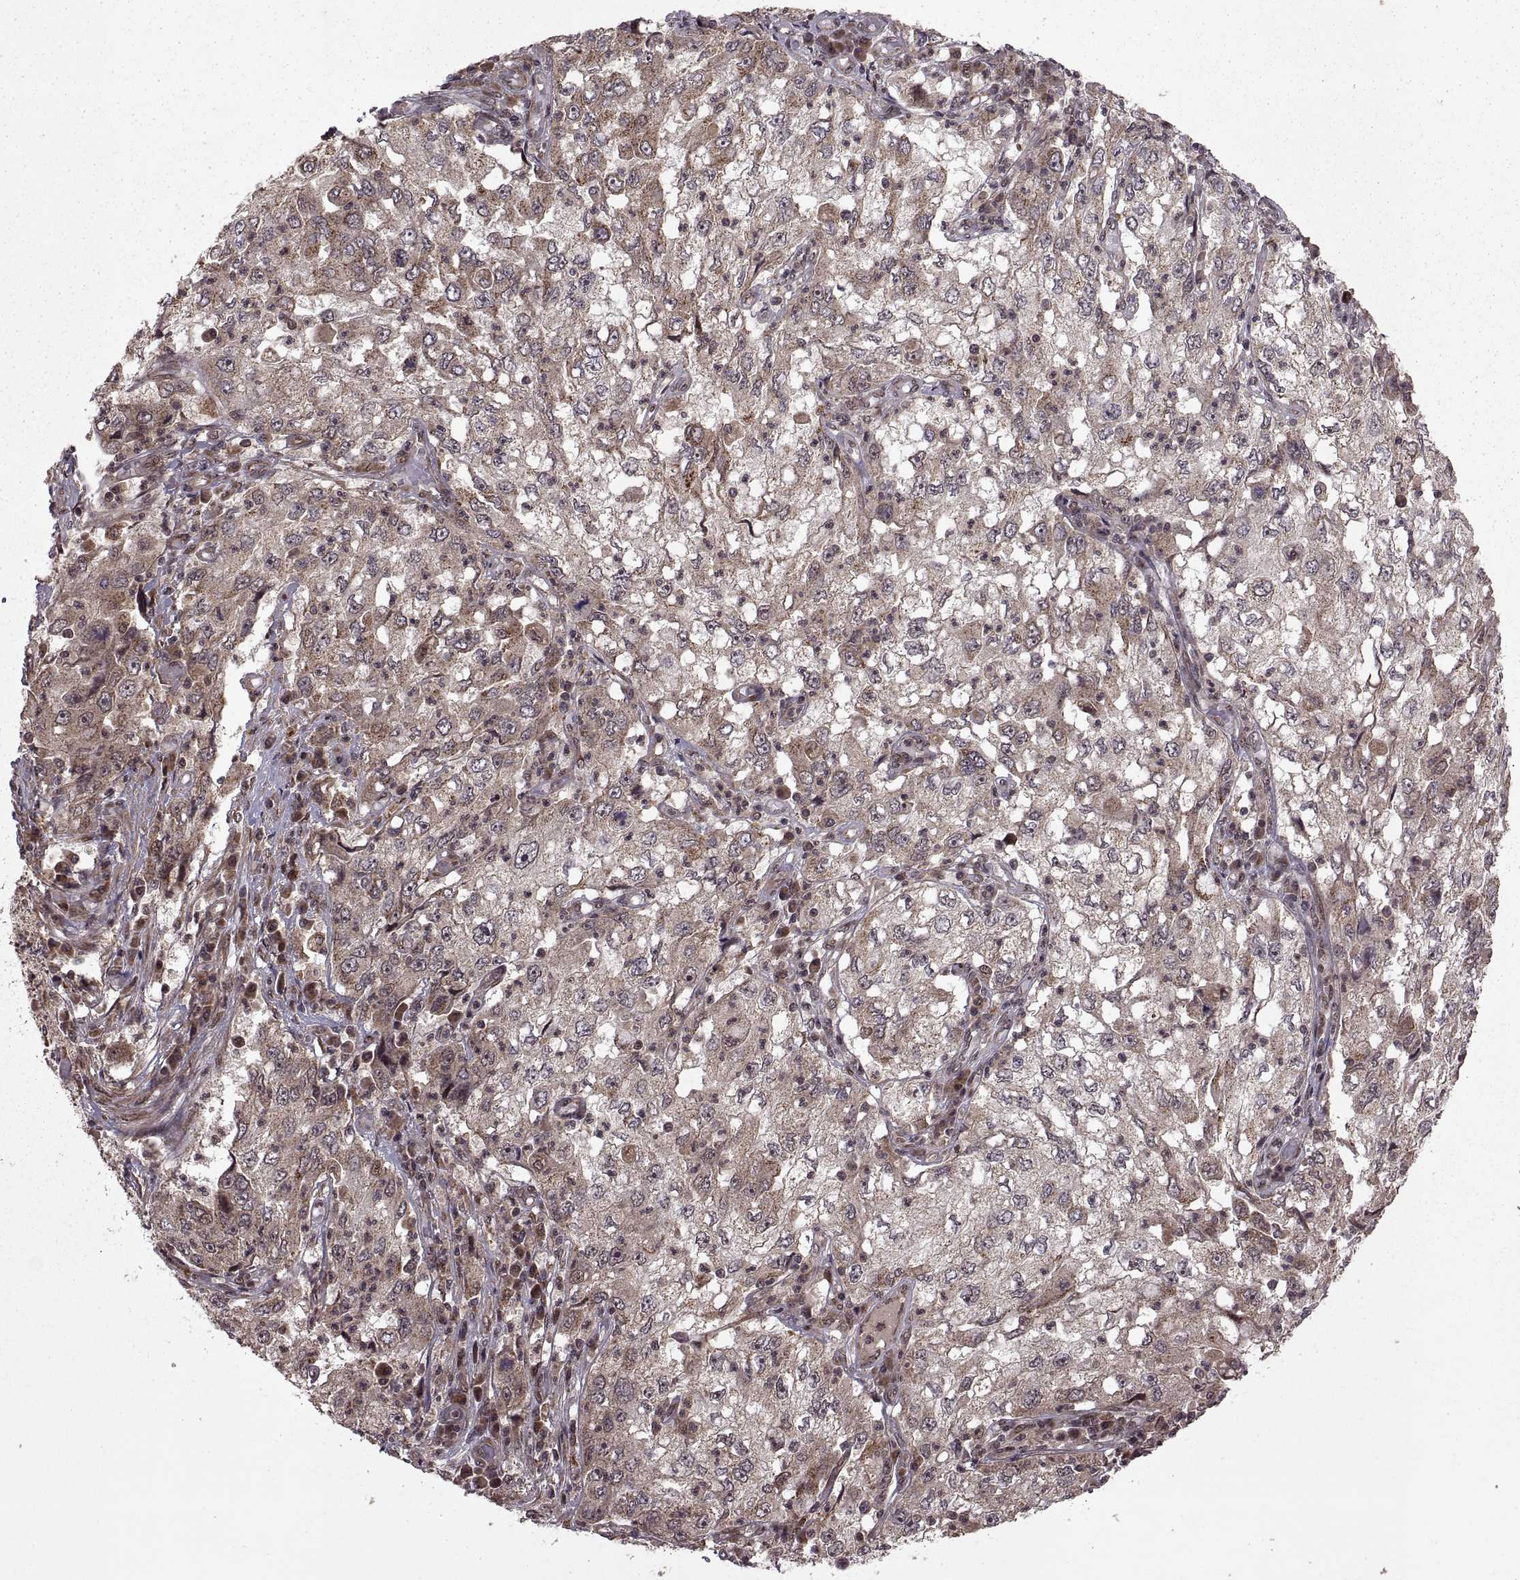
{"staining": {"intensity": "weak", "quantity": ">75%", "location": "cytoplasmic/membranous"}, "tissue": "cervical cancer", "cell_type": "Tumor cells", "image_type": "cancer", "snomed": [{"axis": "morphology", "description": "Squamous cell carcinoma, NOS"}, {"axis": "topography", "description": "Cervix"}], "caption": "IHC staining of cervical cancer (squamous cell carcinoma), which demonstrates low levels of weak cytoplasmic/membranous positivity in about >75% of tumor cells indicating weak cytoplasmic/membranous protein expression. The staining was performed using DAB (brown) for protein detection and nuclei were counterstained in hematoxylin (blue).", "gene": "PTOV1", "patient": {"sex": "female", "age": 36}}